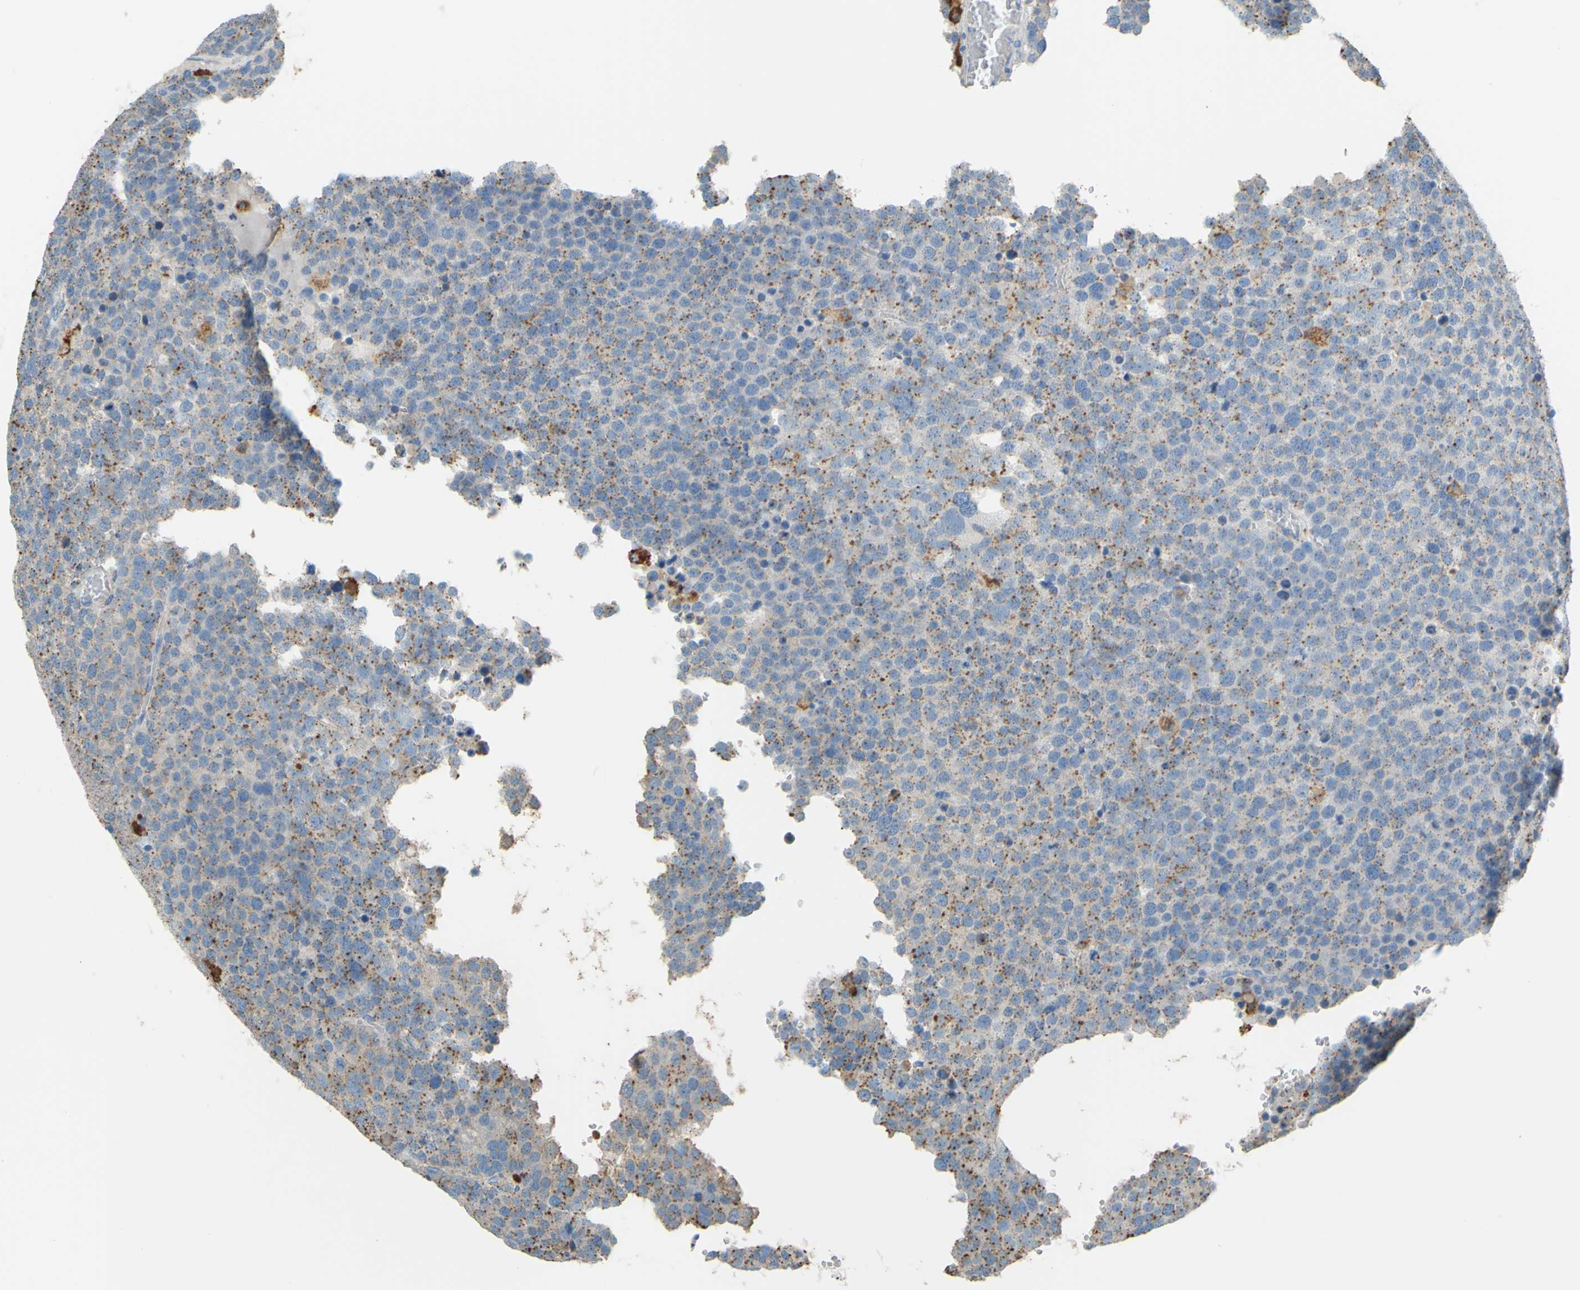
{"staining": {"intensity": "moderate", "quantity": "25%-75%", "location": "cytoplasmic/membranous"}, "tissue": "testis cancer", "cell_type": "Tumor cells", "image_type": "cancer", "snomed": [{"axis": "morphology", "description": "Seminoma, NOS"}, {"axis": "topography", "description": "Testis"}], "caption": "Testis seminoma was stained to show a protein in brown. There is medium levels of moderate cytoplasmic/membranous staining in about 25%-75% of tumor cells.", "gene": "CTSD", "patient": {"sex": "male", "age": 71}}